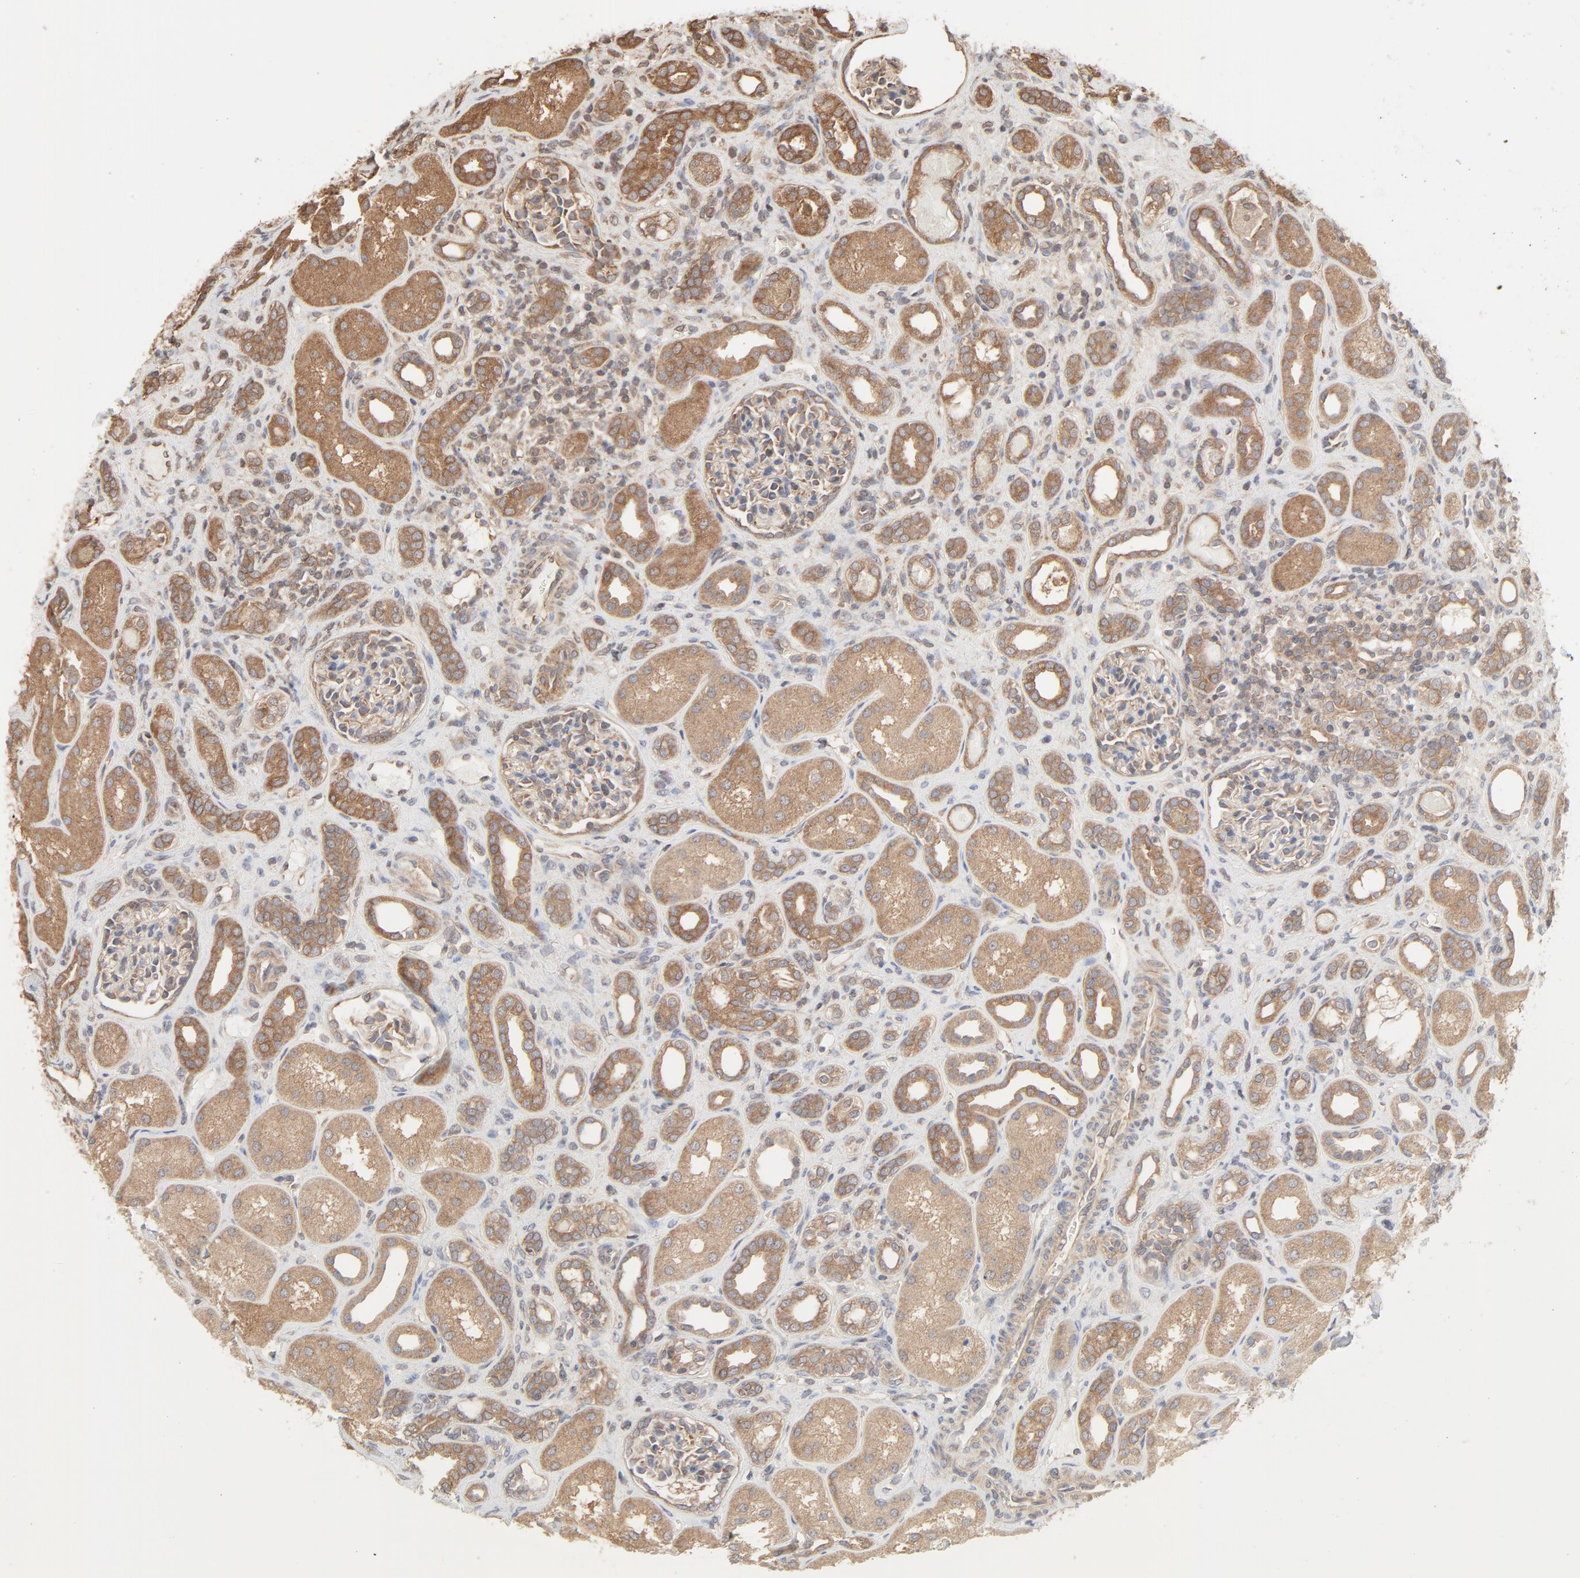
{"staining": {"intensity": "weak", "quantity": ">75%", "location": "cytoplasmic/membranous"}, "tissue": "kidney", "cell_type": "Cells in glomeruli", "image_type": "normal", "snomed": [{"axis": "morphology", "description": "Normal tissue, NOS"}, {"axis": "topography", "description": "Kidney"}], "caption": "This micrograph demonstrates benign kidney stained with IHC to label a protein in brown. The cytoplasmic/membranous of cells in glomeruli show weak positivity for the protein. Nuclei are counter-stained blue.", "gene": "PPP2CA", "patient": {"sex": "male", "age": 7}}